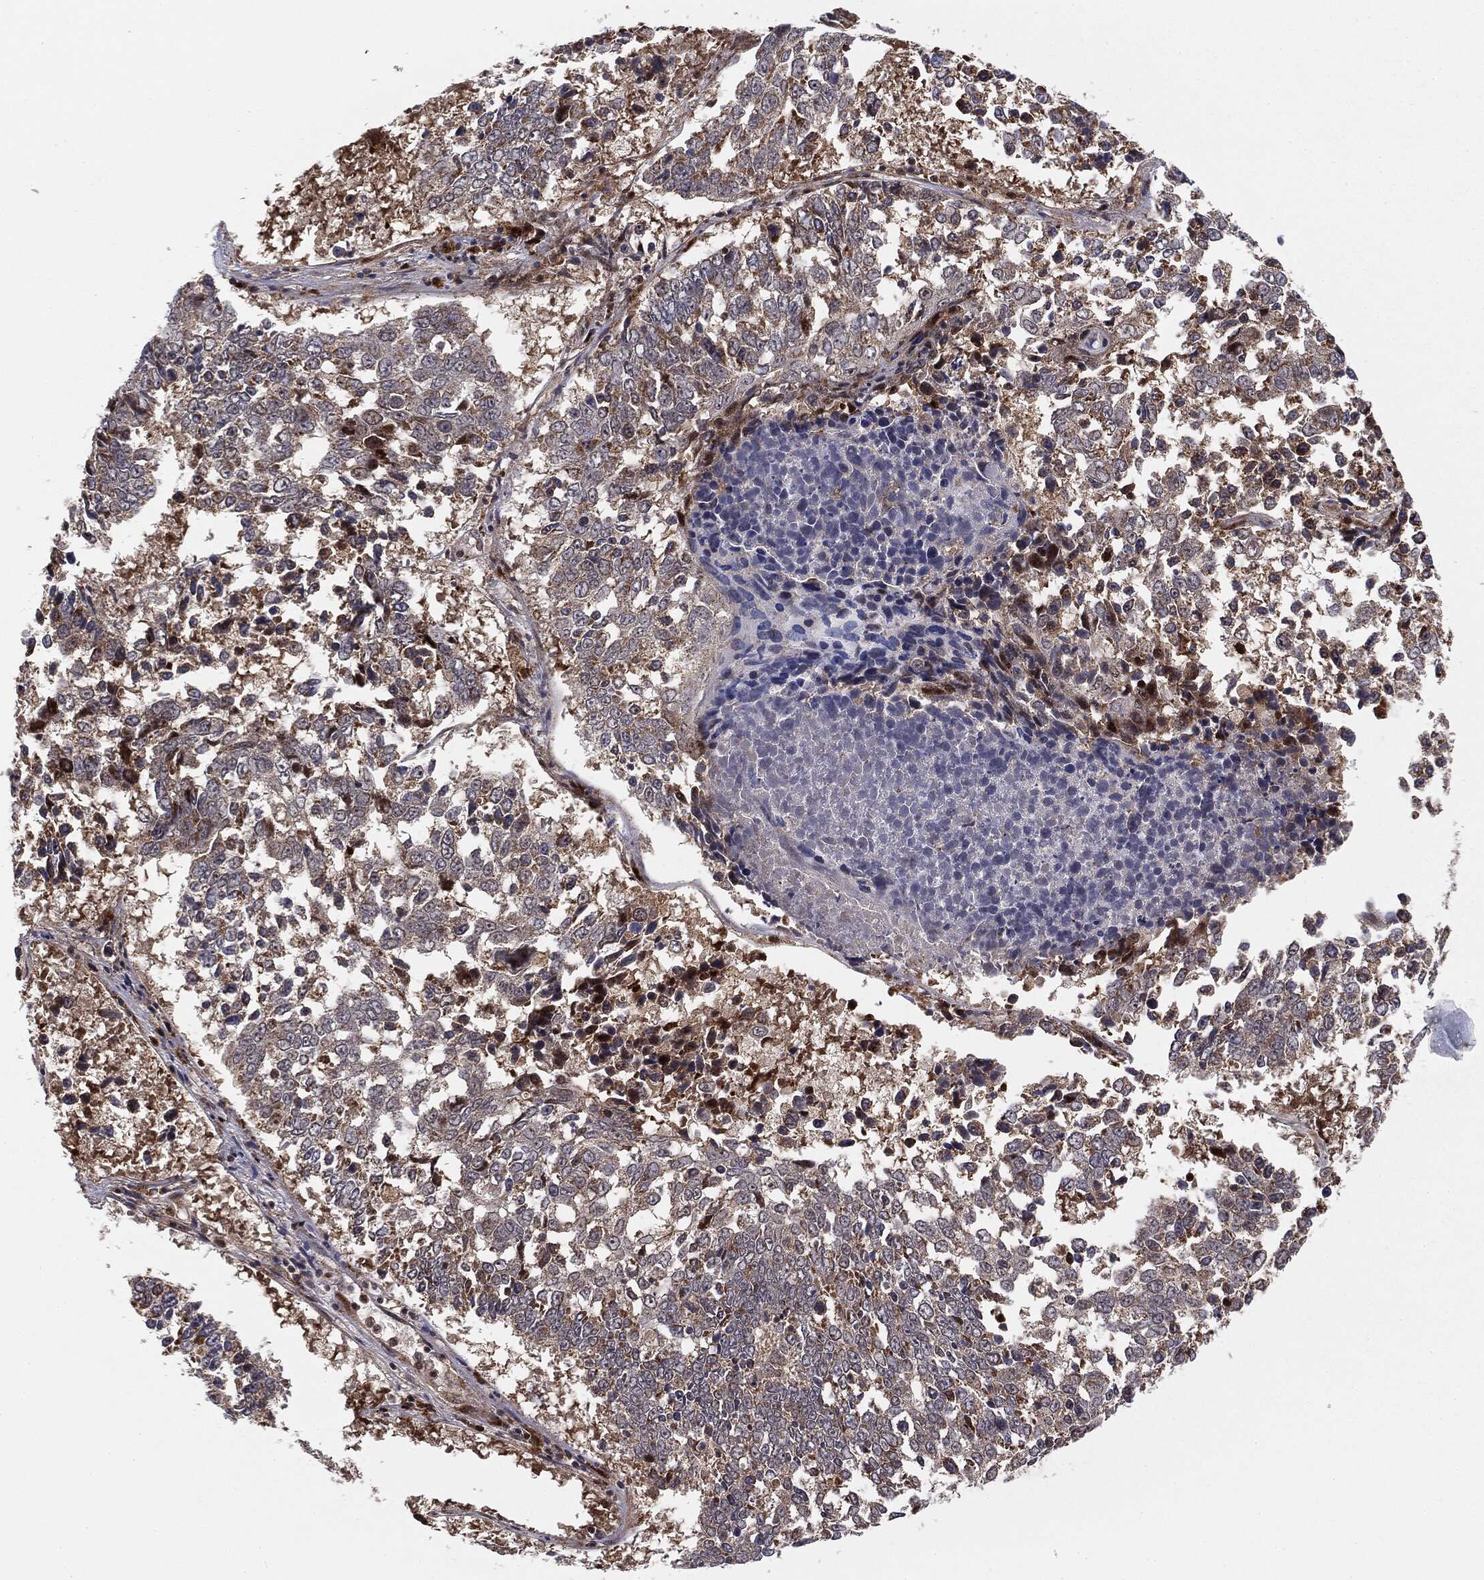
{"staining": {"intensity": "negative", "quantity": "none", "location": "none"}, "tissue": "lung cancer", "cell_type": "Tumor cells", "image_type": "cancer", "snomed": [{"axis": "morphology", "description": "Squamous cell carcinoma, NOS"}, {"axis": "topography", "description": "Lung"}], "caption": "This is an immunohistochemistry (IHC) image of lung cancer. There is no expression in tumor cells.", "gene": "PTEN", "patient": {"sex": "male", "age": 82}}